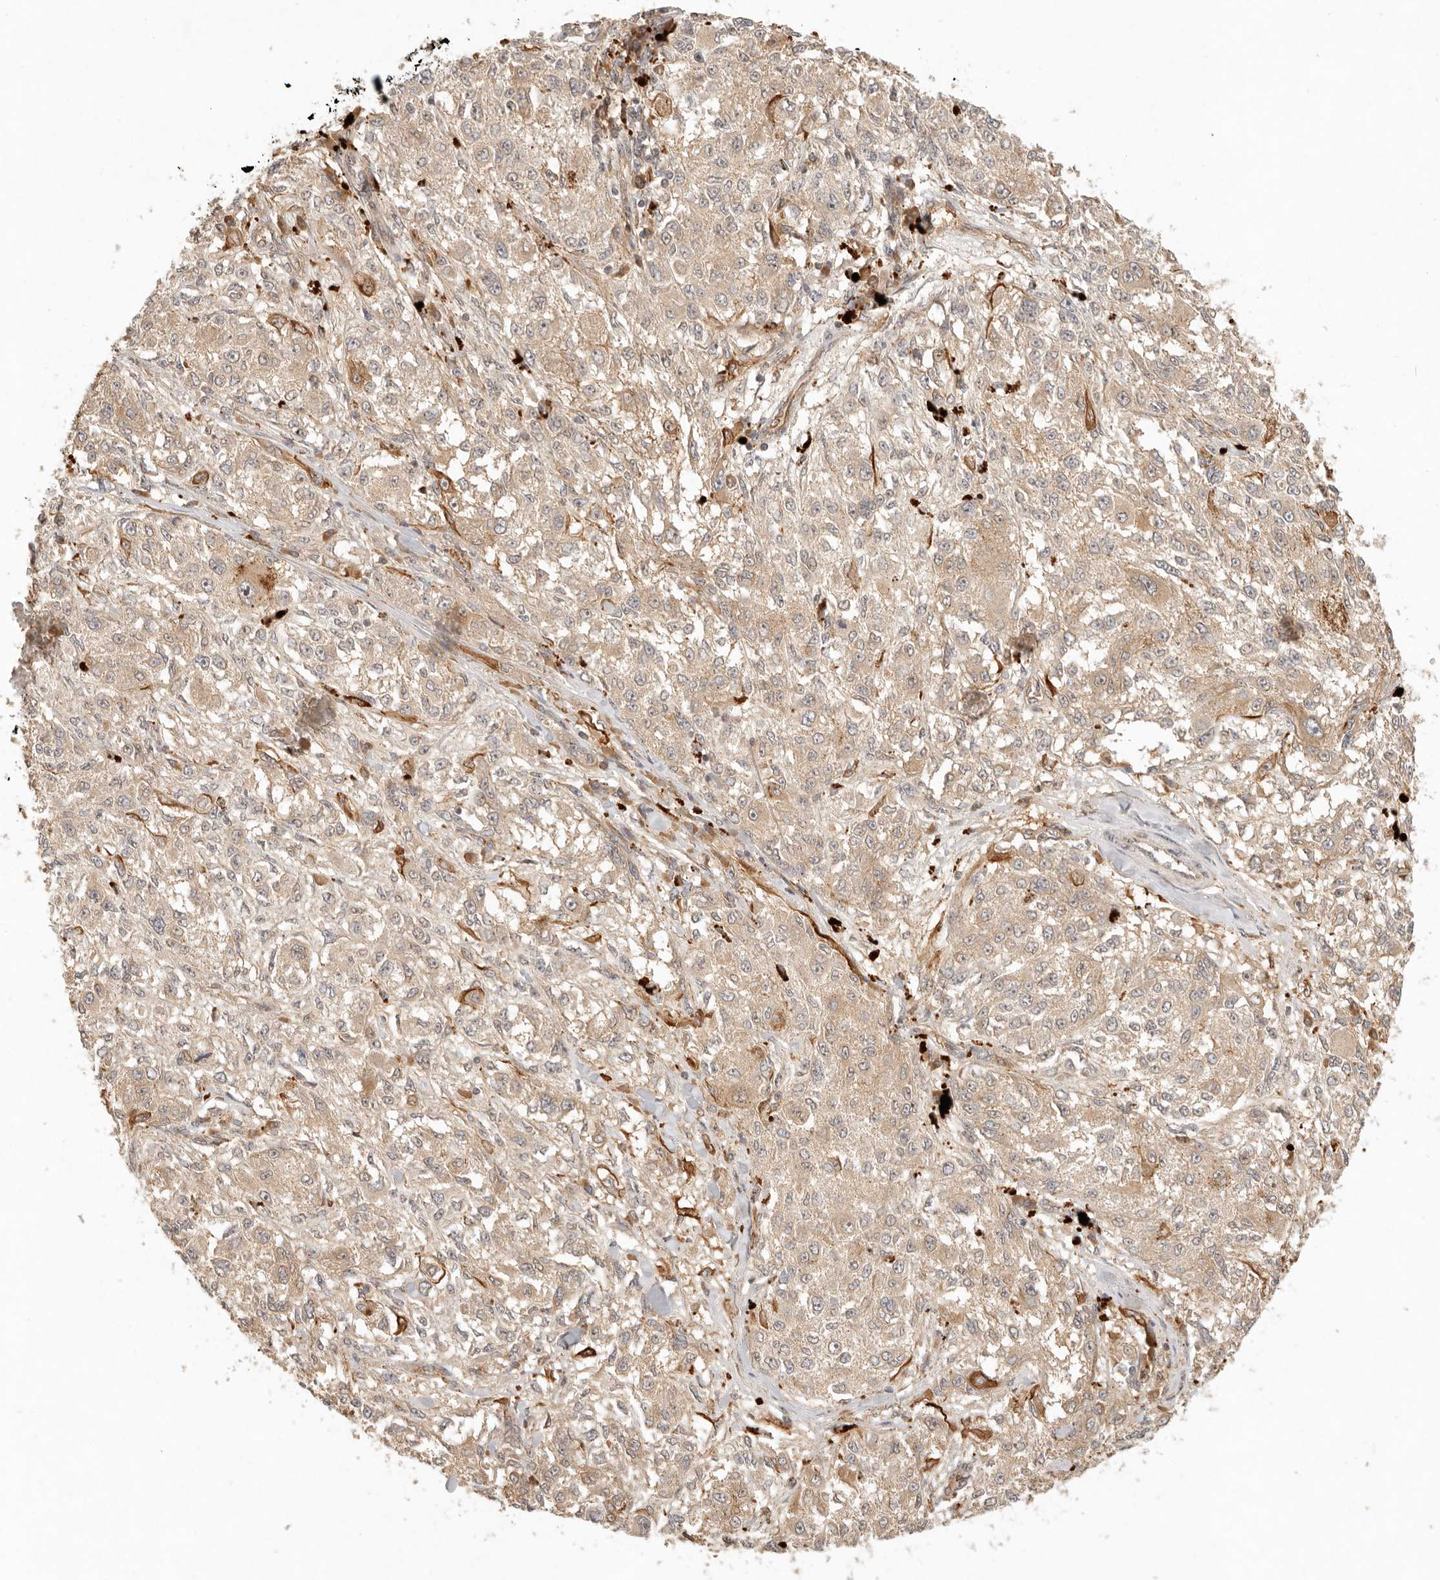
{"staining": {"intensity": "weak", "quantity": ">75%", "location": "cytoplasmic/membranous"}, "tissue": "melanoma", "cell_type": "Tumor cells", "image_type": "cancer", "snomed": [{"axis": "morphology", "description": "Necrosis, NOS"}, {"axis": "morphology", "description": "Malignant melanoma, NOS"}, {"axis": "topography", "description": "Skin"}], "caption": "IHC image of neoplastic tissue: melanoma stained using immunohistochemistry exhibits low levels of weak protein expression localized specifically in the cytoplasmic/membranous of tumor cells, appearing as a cytoplasmic/membranous brown color.", "gene": "ANKRD61", "patient": {"sex": "female", "age": 87}}